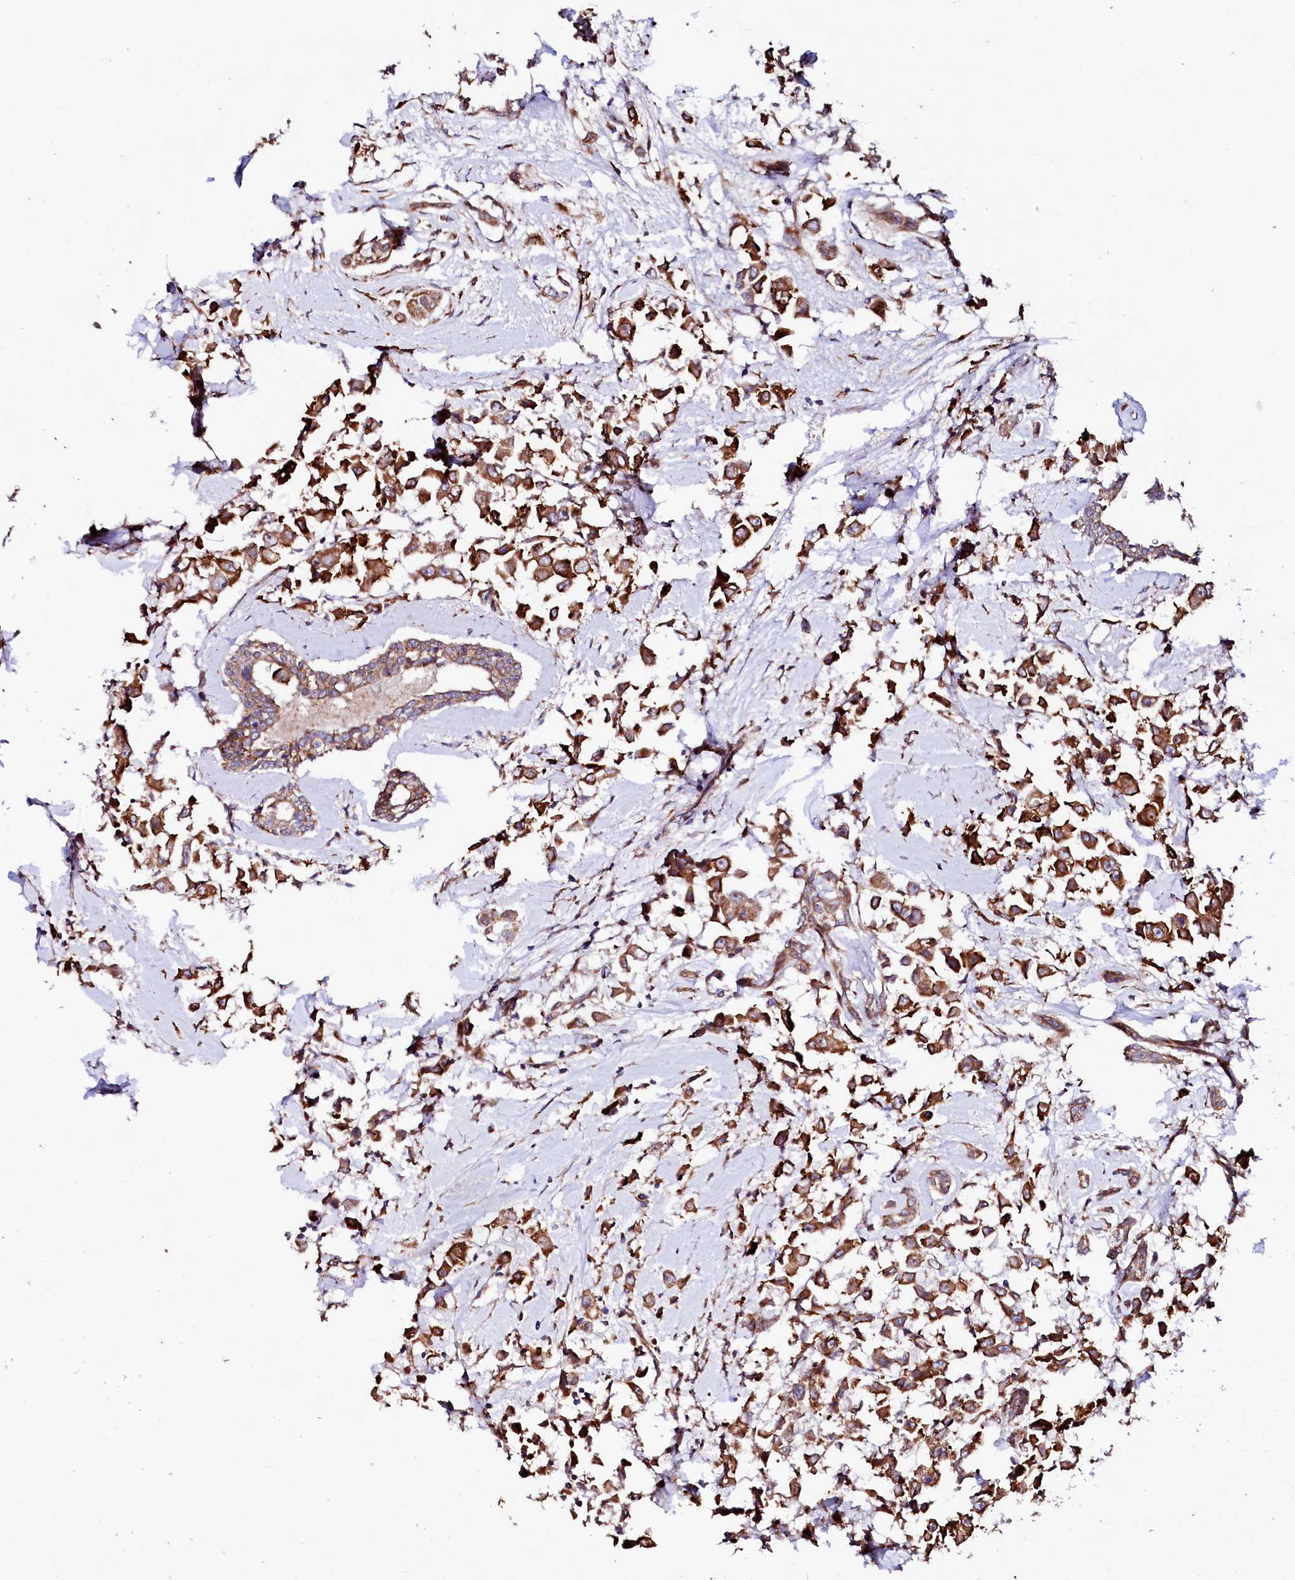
{"staining": {"intensity": "strong", "quantity": ">75%", "location": "cytoplasmic/membranous"}, "tissue": "breast cancer", "cell_type": "Tumor cells", "image_type": "cancer", "snomed": [{"axis": "morphology", "description": "Duct carcinoma"}, {"axis": "topography", "description": "Breast"}], "caption": "Approximately >75% of tumor cells in intraductal carcinoma (breast) show strong cytoplasmic/membranous protein staining as visualized by brown immunohistochemical staining.", "gene": "UBE3C", "patient": {"sex": "female", "age": 87}}